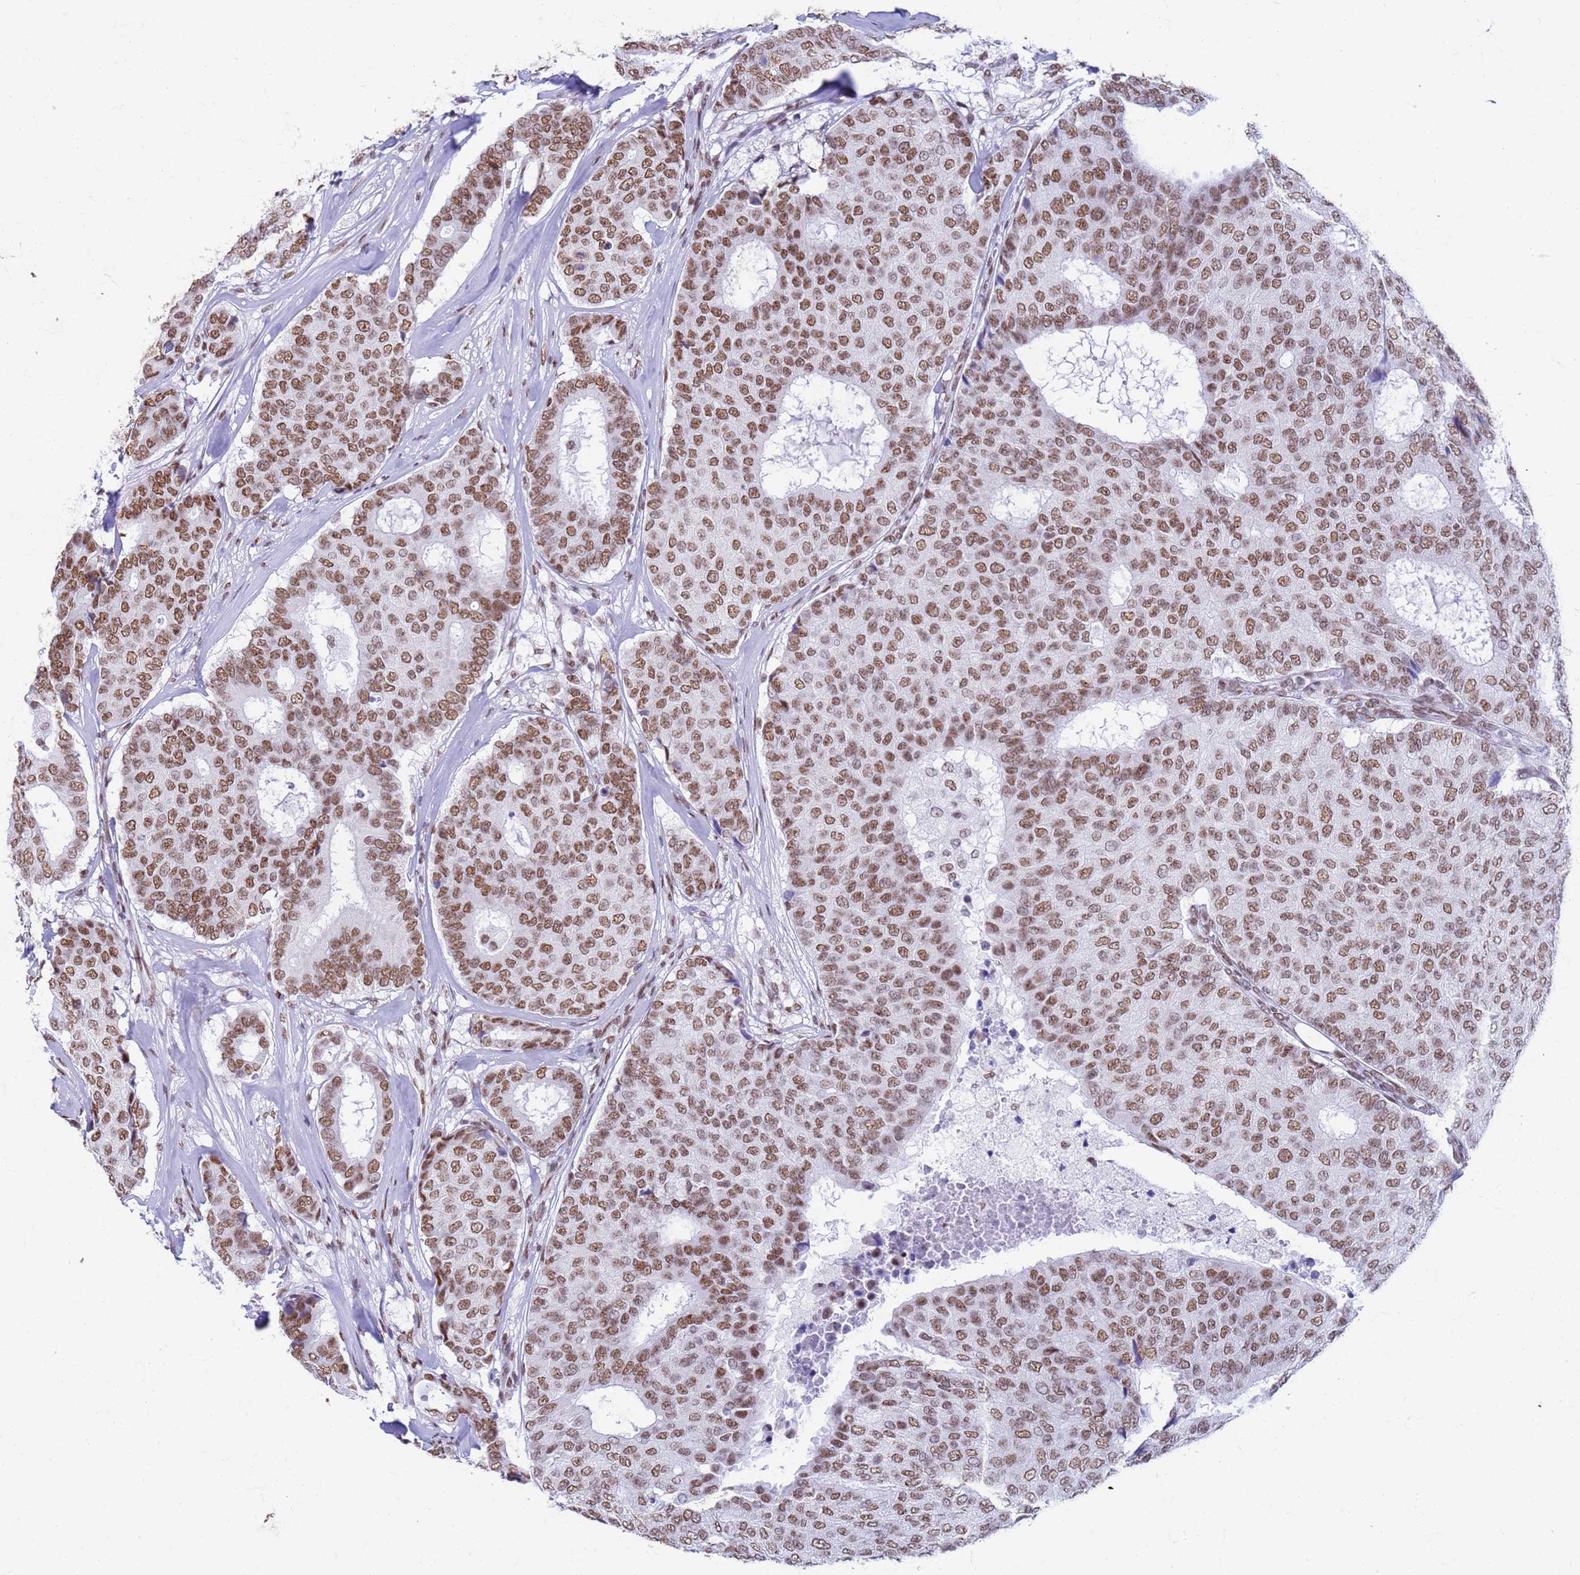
{"staining": {"intensity": "moderate", "quantity": ">75%", "location": "nuclear"}, "tissue": "breast cancer", "cell_type": "Tumor cells", "image_type": "cancer", "snomed": [{"axis": "morphology", "description": "Duct carcinoma"}, {"axis": "topography", "description": "Breast"}], "caption": "High-magnification brightfield microscopy of breast cancer (invasive ductal carcinoma) stained with DAB (3,3'-diaminobenzidine) (brown) and counterstained with hematoxylin (blue). tumor cells exhibit moderate nuclear positivity is seen in approximately>75% of cells.", "gene": "FAM170B", "patient": {"sex": "female", "age": 75}}